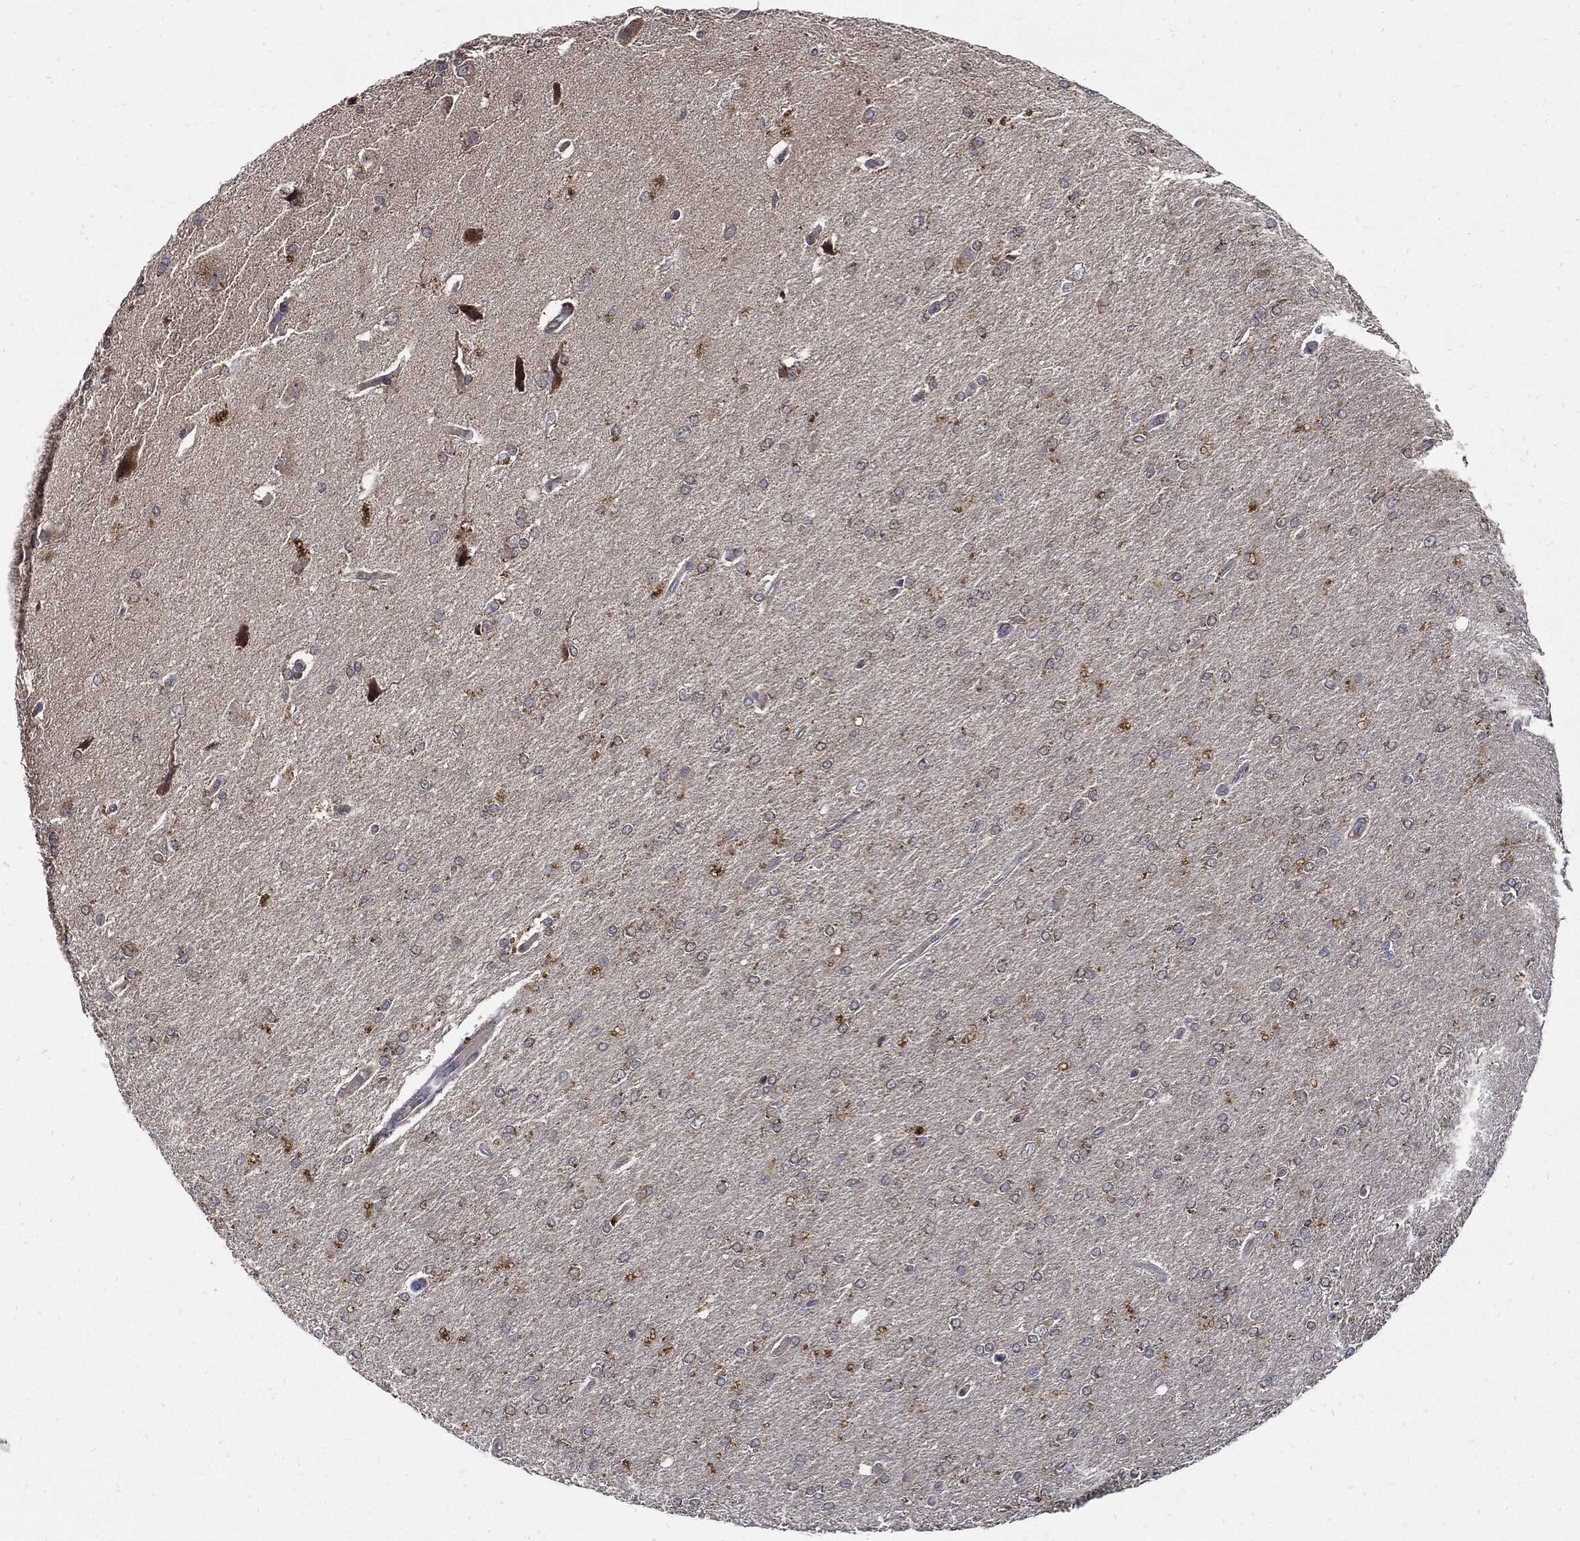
{"staining": {"intensity": "negative", "quantity": "none", "location": "none"}, "tissue": "glioma", "cell_type": "Tumor cells", "image_type": "cancer", "snomed": [{"axis": "morphology", "description": "Glioma, malignant, High grade"}, {"axis": "topography", "description": "Cerebral cortex"}], "caption": "High magnification brightfield microscopy of malignant high-grade glioma stained with DAB (brown) and counterstained with hematoxylin (blue): tumor cells show no significant positivity.", "gene": "SLC31A2", "patient": {"sex": "male", "age": 70}}